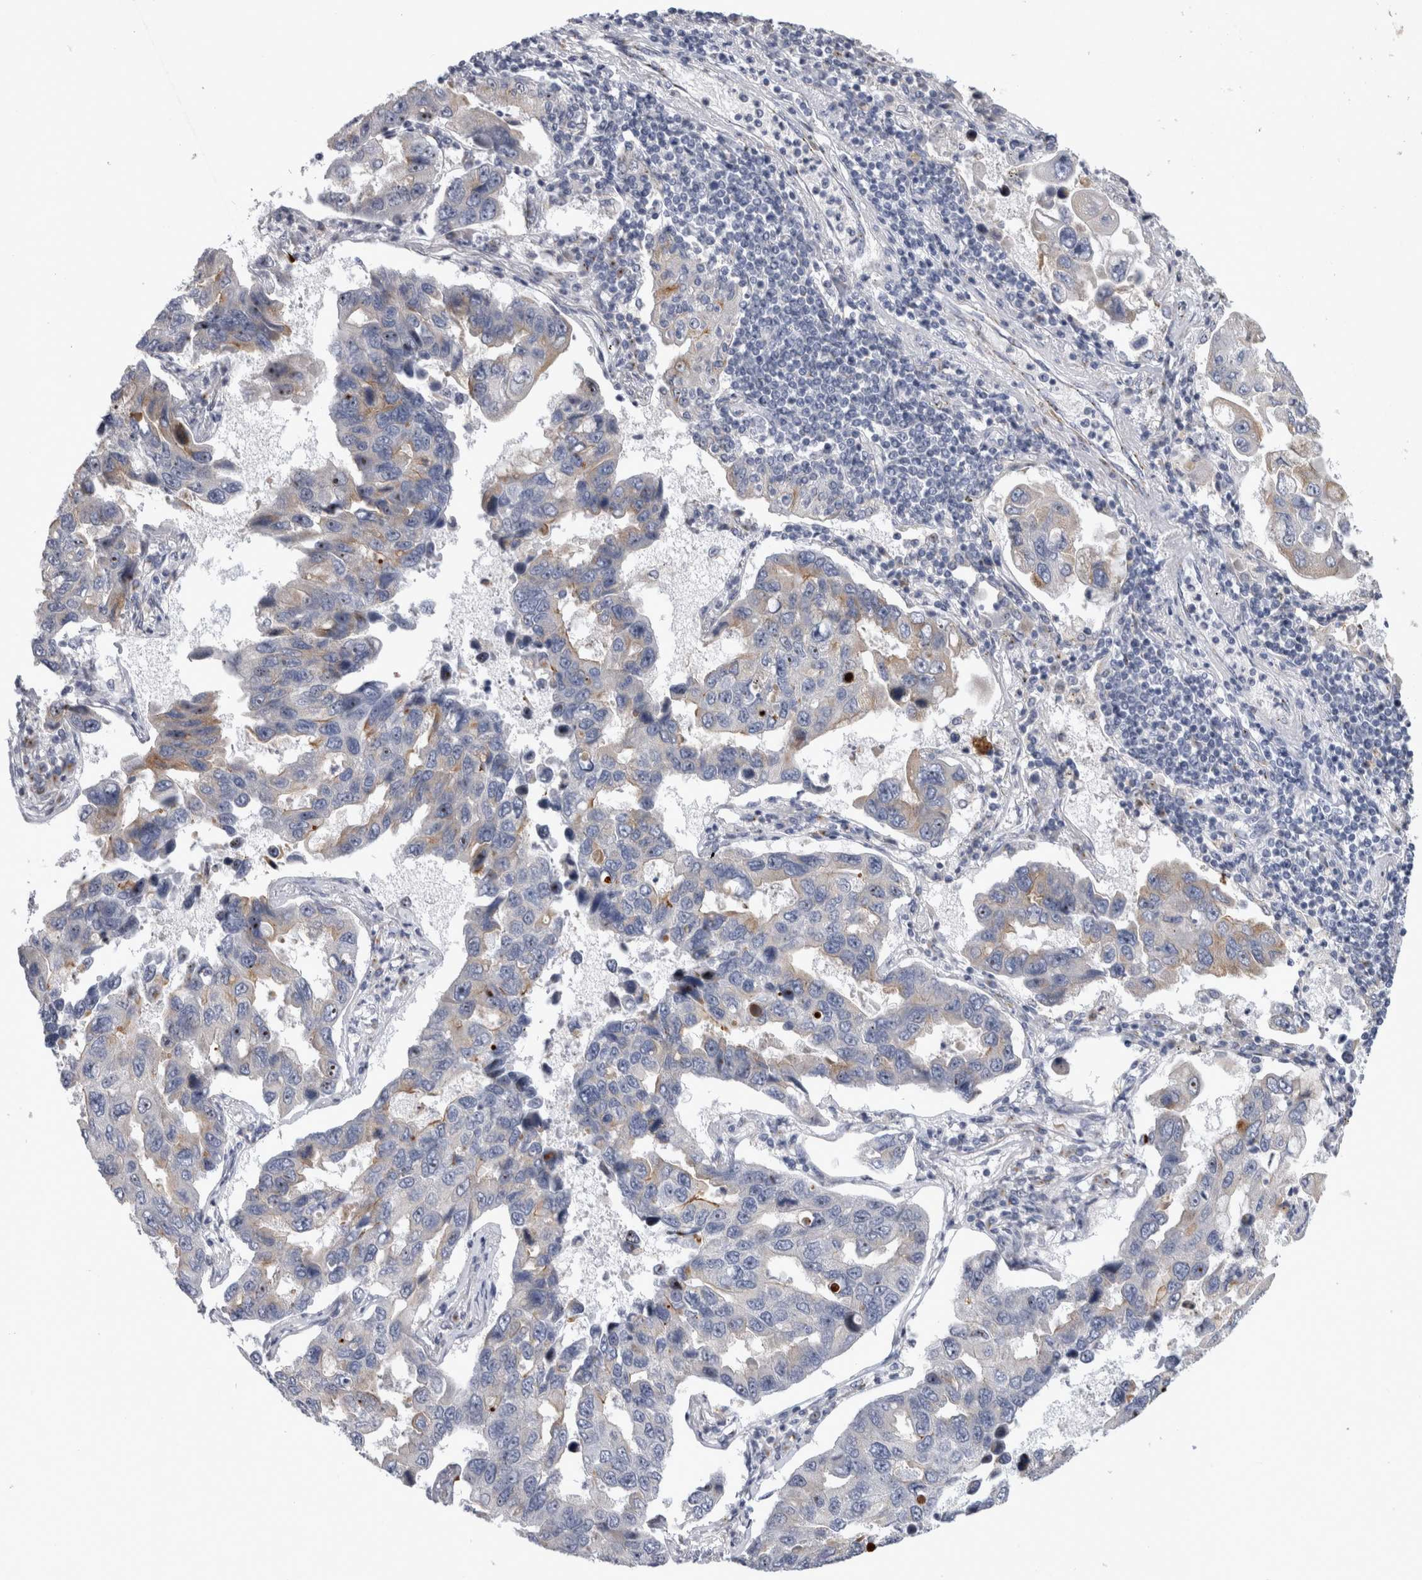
{"staining": {"intensity": "negative", "quantity": "none", "location": "none"}, "tissue": "lung cancer", "cell_type": "Tumor cells", "image_type": "cancer", "snomed": [{"axis": "morphology", "description": "Adenocarcinoma, NOS"}, {"axis": "topography", "description": "Lung"}], "caption": "This is an IHC photomicrograph of lung cancer (adenocarcinoma). There is no staining in tumor cells.", "gene": "AKAP9", "patient": {"sex": "male", "age": 64}}